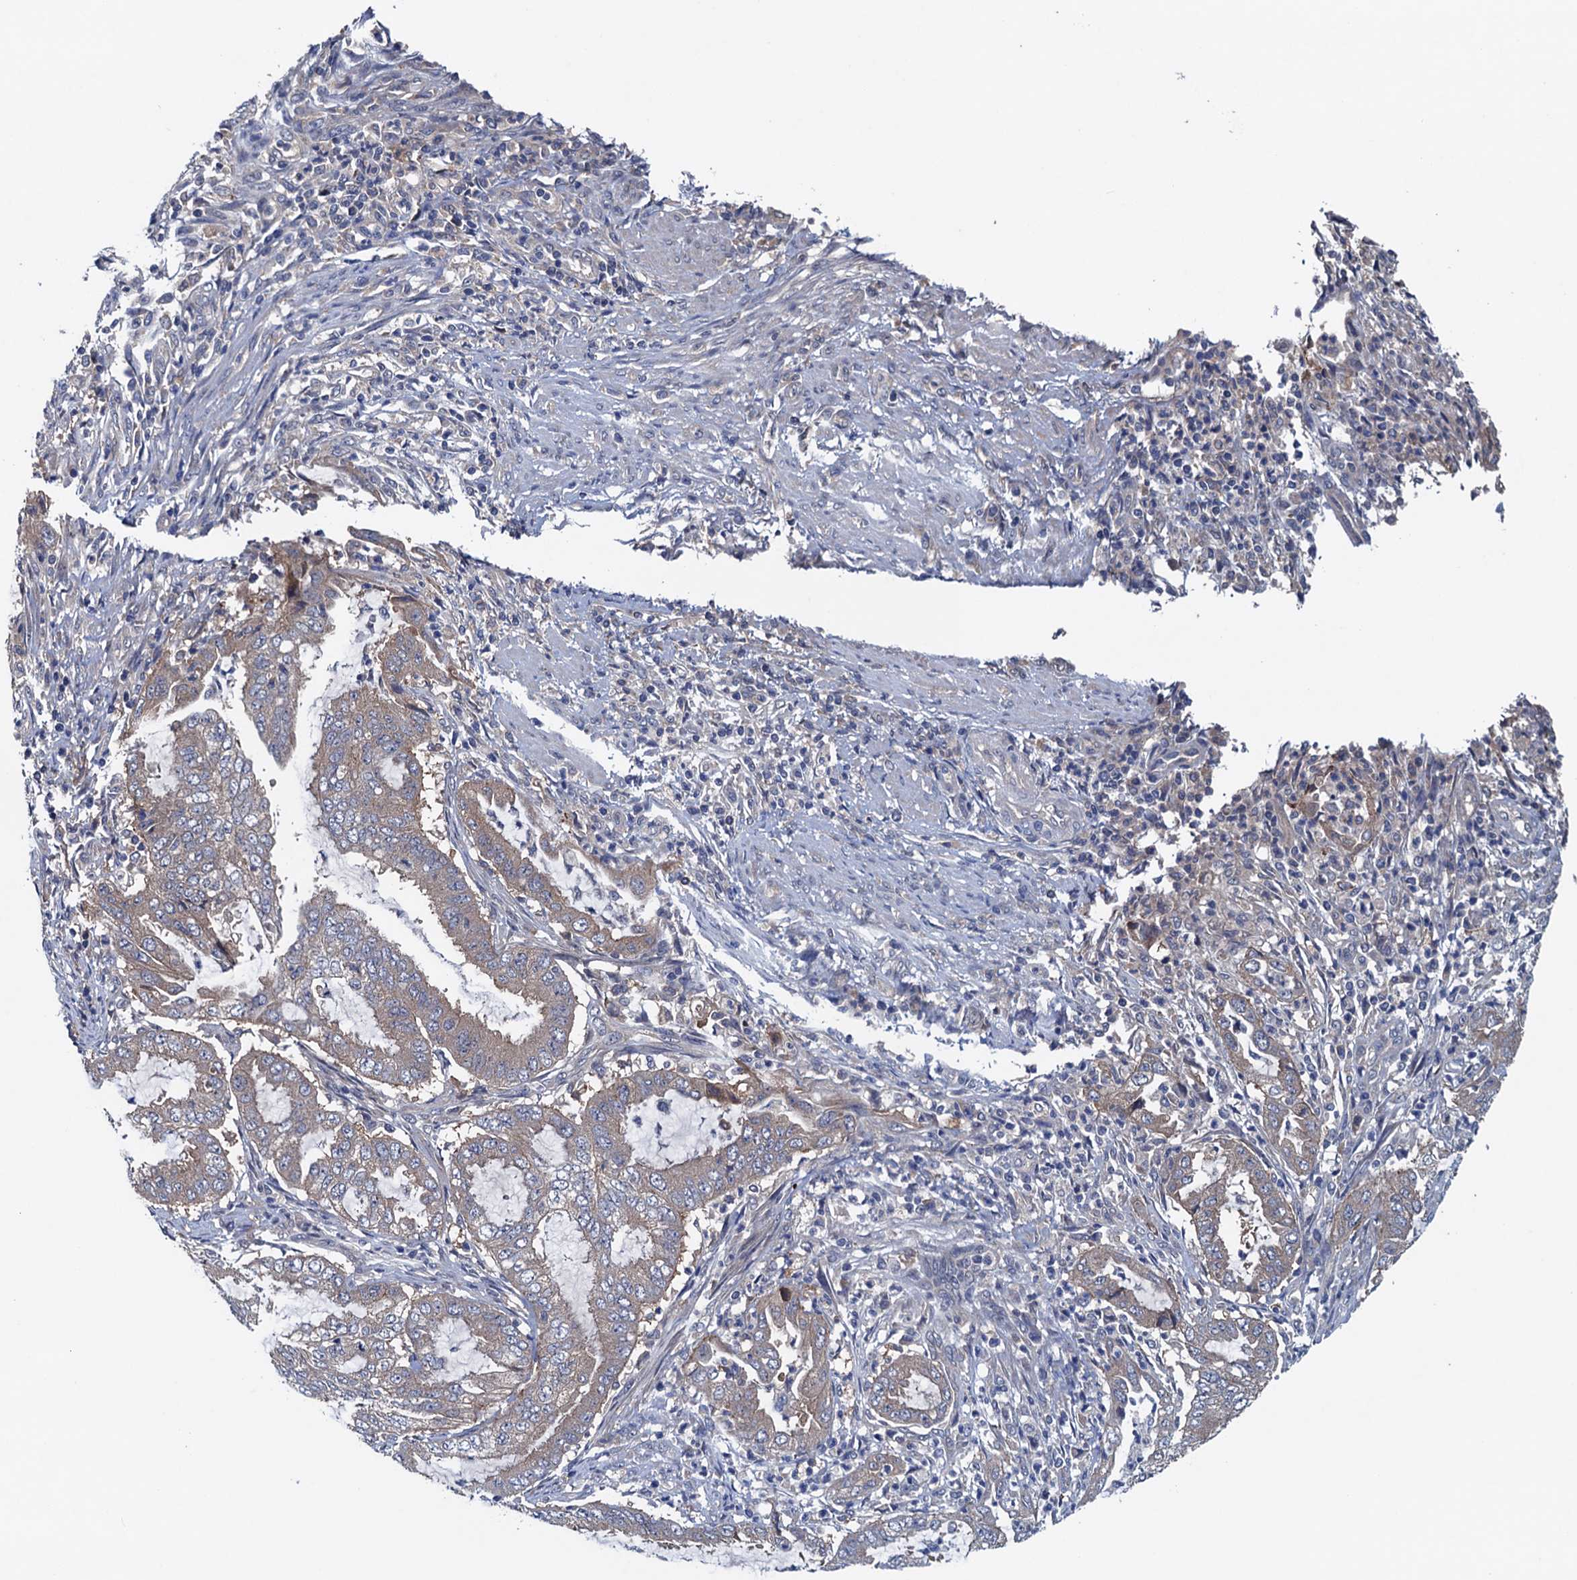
{"staining": {"intensity": "weak", "quantity": "25%-75%", "location": "cytoplasmic/membranous"}, "tissue": "endometrial cancer", "cell_type": "Tumor cells", "image_type": "cancer", "snomed": [{"axis": "morphology", "description": "Adenocarcinoma, NOS"}, {"axis": "topography", "description": "Endometrium"}], "caption": "Weak cytoplasmic/membranous staining is present in approximately 25%-75% of tumor cells in endometrial adenocarcinoma. (DAB (3,3'-diaminobenzidine) = brown stain, brightfield microscopy at high magnification).", "gene": "BLTP3B", "patient": {"sex": "female", "age": 51}}